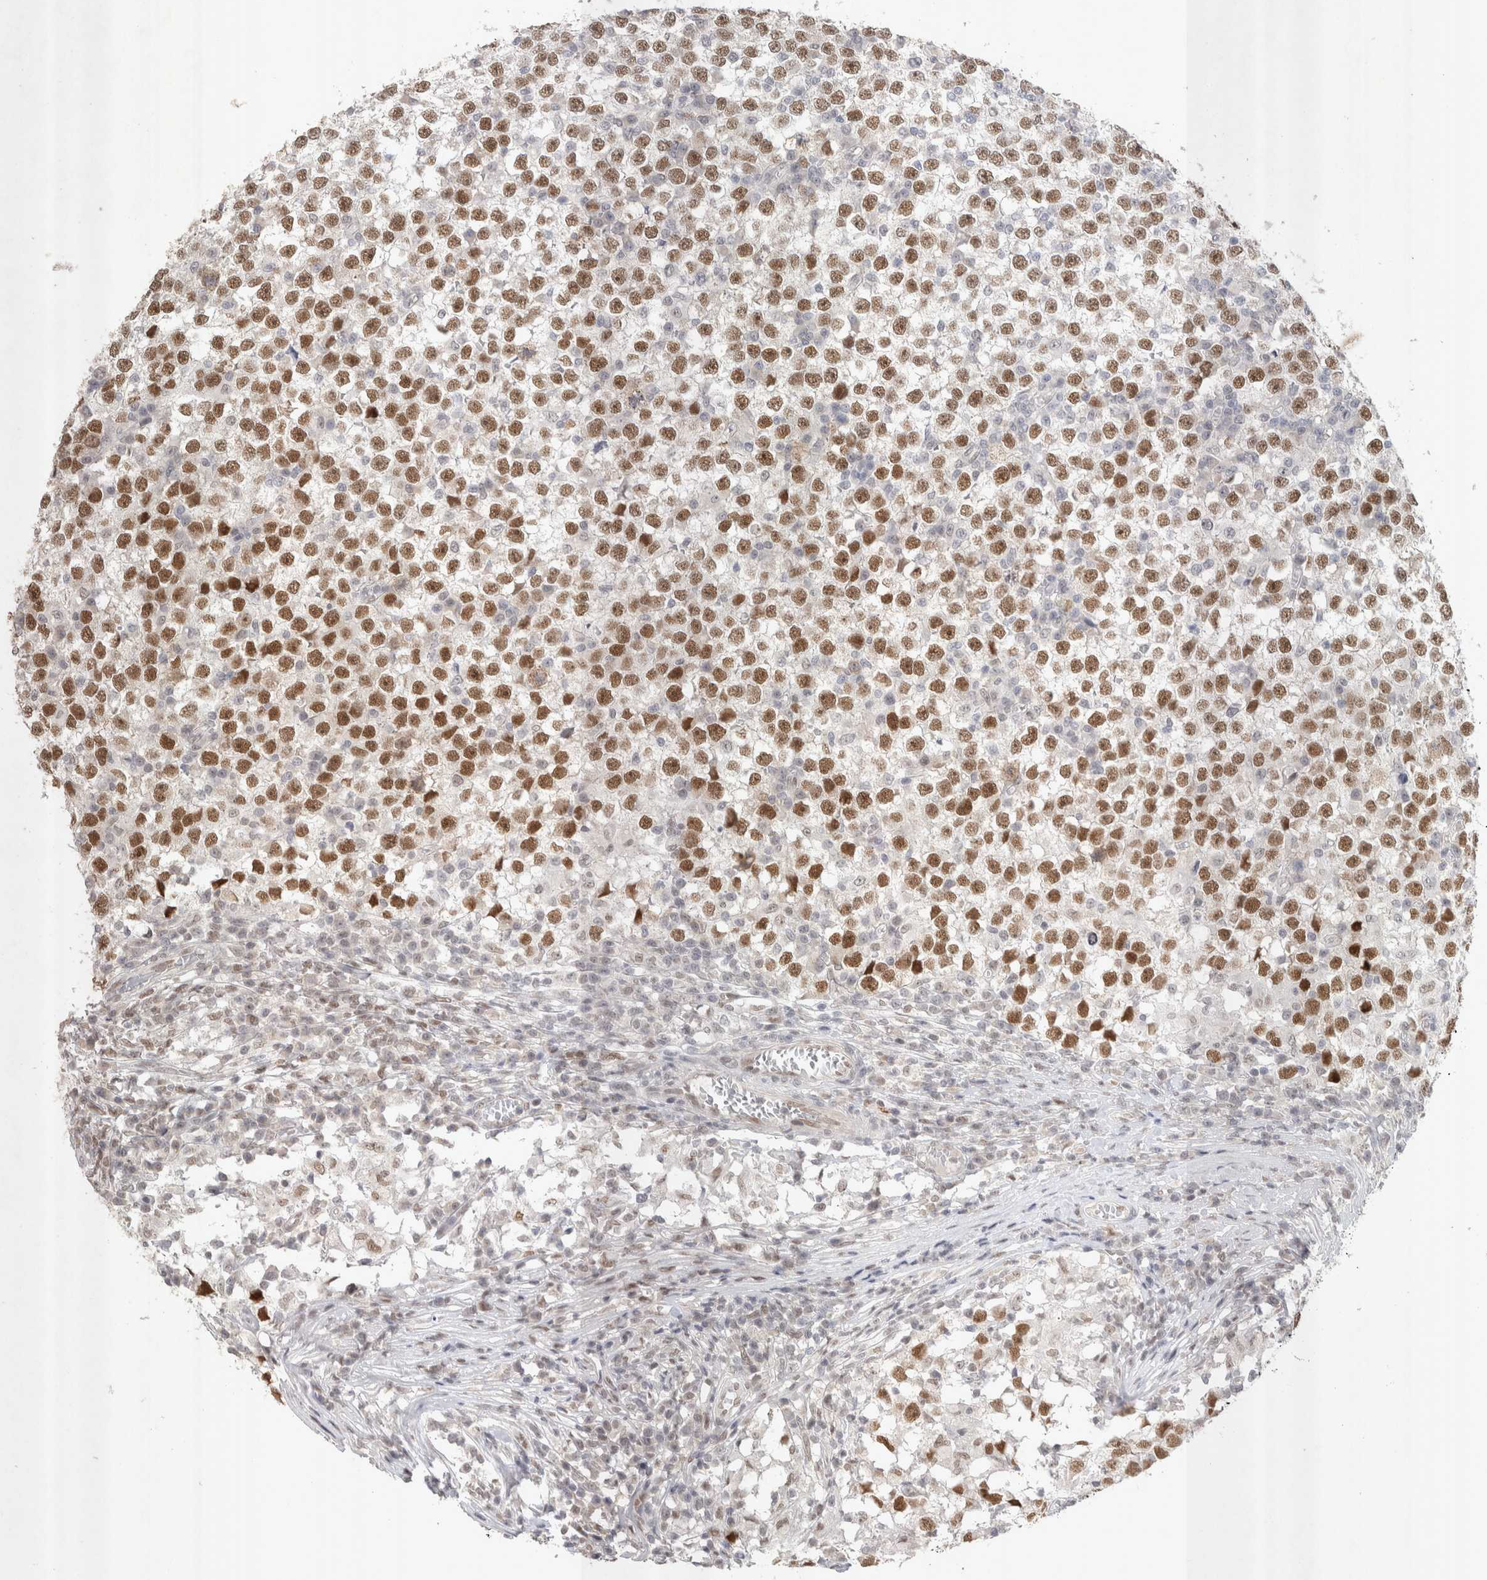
{"staining": {"intensity": "moderate", "quantity": ">75%", "location": "nuclear"}, "tissue": "testis cancer", "cell_type": "Tumor cells", "image_type": "cancer", "snomed": [{"axis": "morphology", "description": "Seminoma, NOS"}, {"axis": "topography", "description": "Testis"}], "caption": "An image of human testis seminoma stained for a protein reveals moderate nuclear brown staining in tumor cells. Using DAB (3,3'-diaminobenzidine) (brown) and hematoxylin (blue) stains, captured at high magnification using brightfield microscopy.", "gene": "RECQL4", "patient": {"sex": "male", "age": 65}}